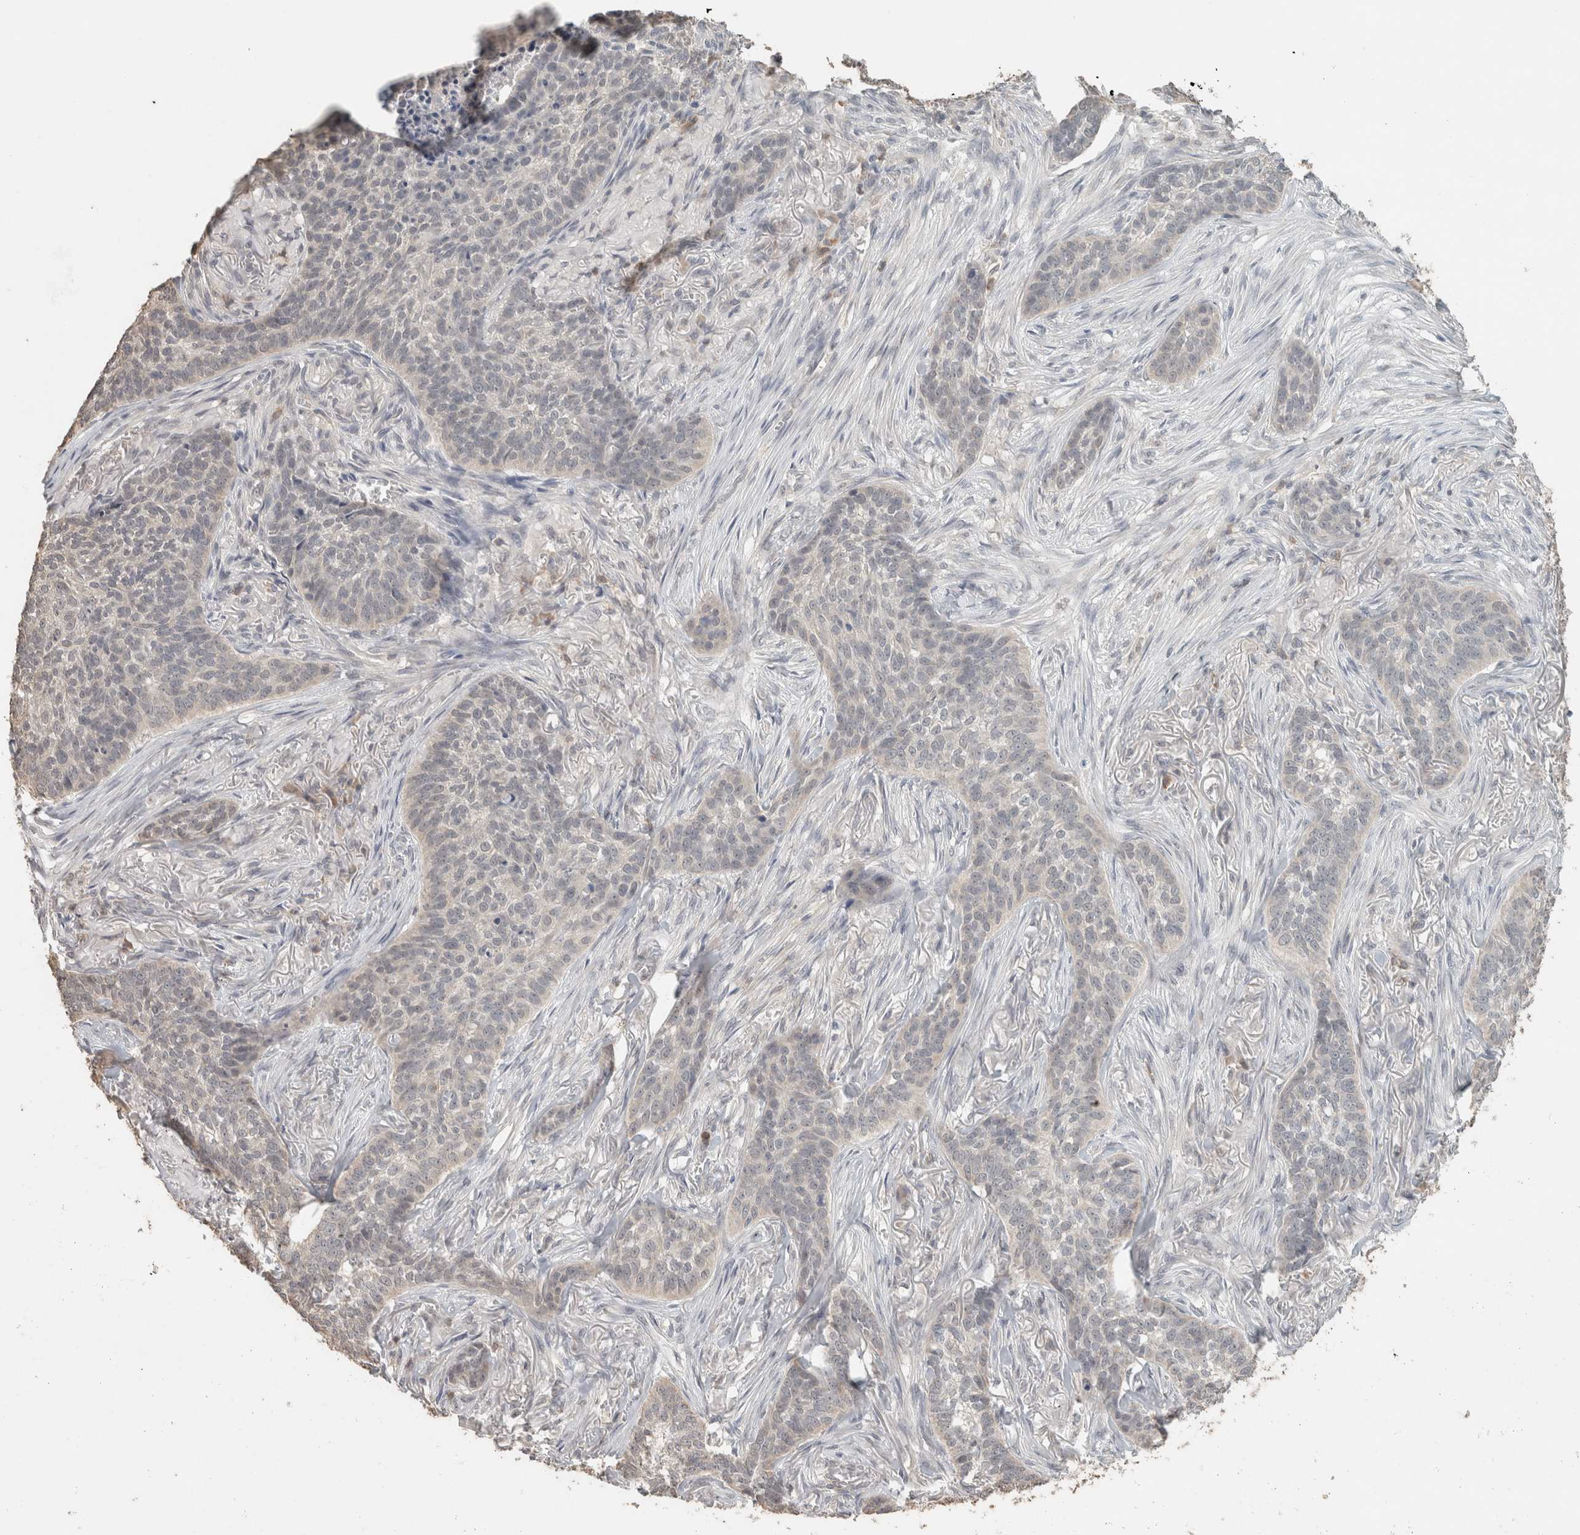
{"staining": {"intensity": "negative", "quantity": "none", "location": "none"}, "tissue": "skin cancer", "cell_type": "Tumor cells", "image_type": "cancer", "snomed": [{"axis": "morphology", "description": "Basal cell carcinoma"}, {"axis": "topography", "description": "Skin"}], "caption": "Immunohistochemistry (IHC) histopathology image of neoplastic tissue: skin cancer (basal cell carcinoma) stained with DAB (3,3'-diaminobenzidine) shows no significant protein positivity in tumor cells. The staining was performed using DAB to visualize the protein expression in brown, while the nuclei were stained in blue with hematoxylin (Magnification: 20x).", "gene": "TRAT1", "patient": {"sex": "male", "age": 85}}